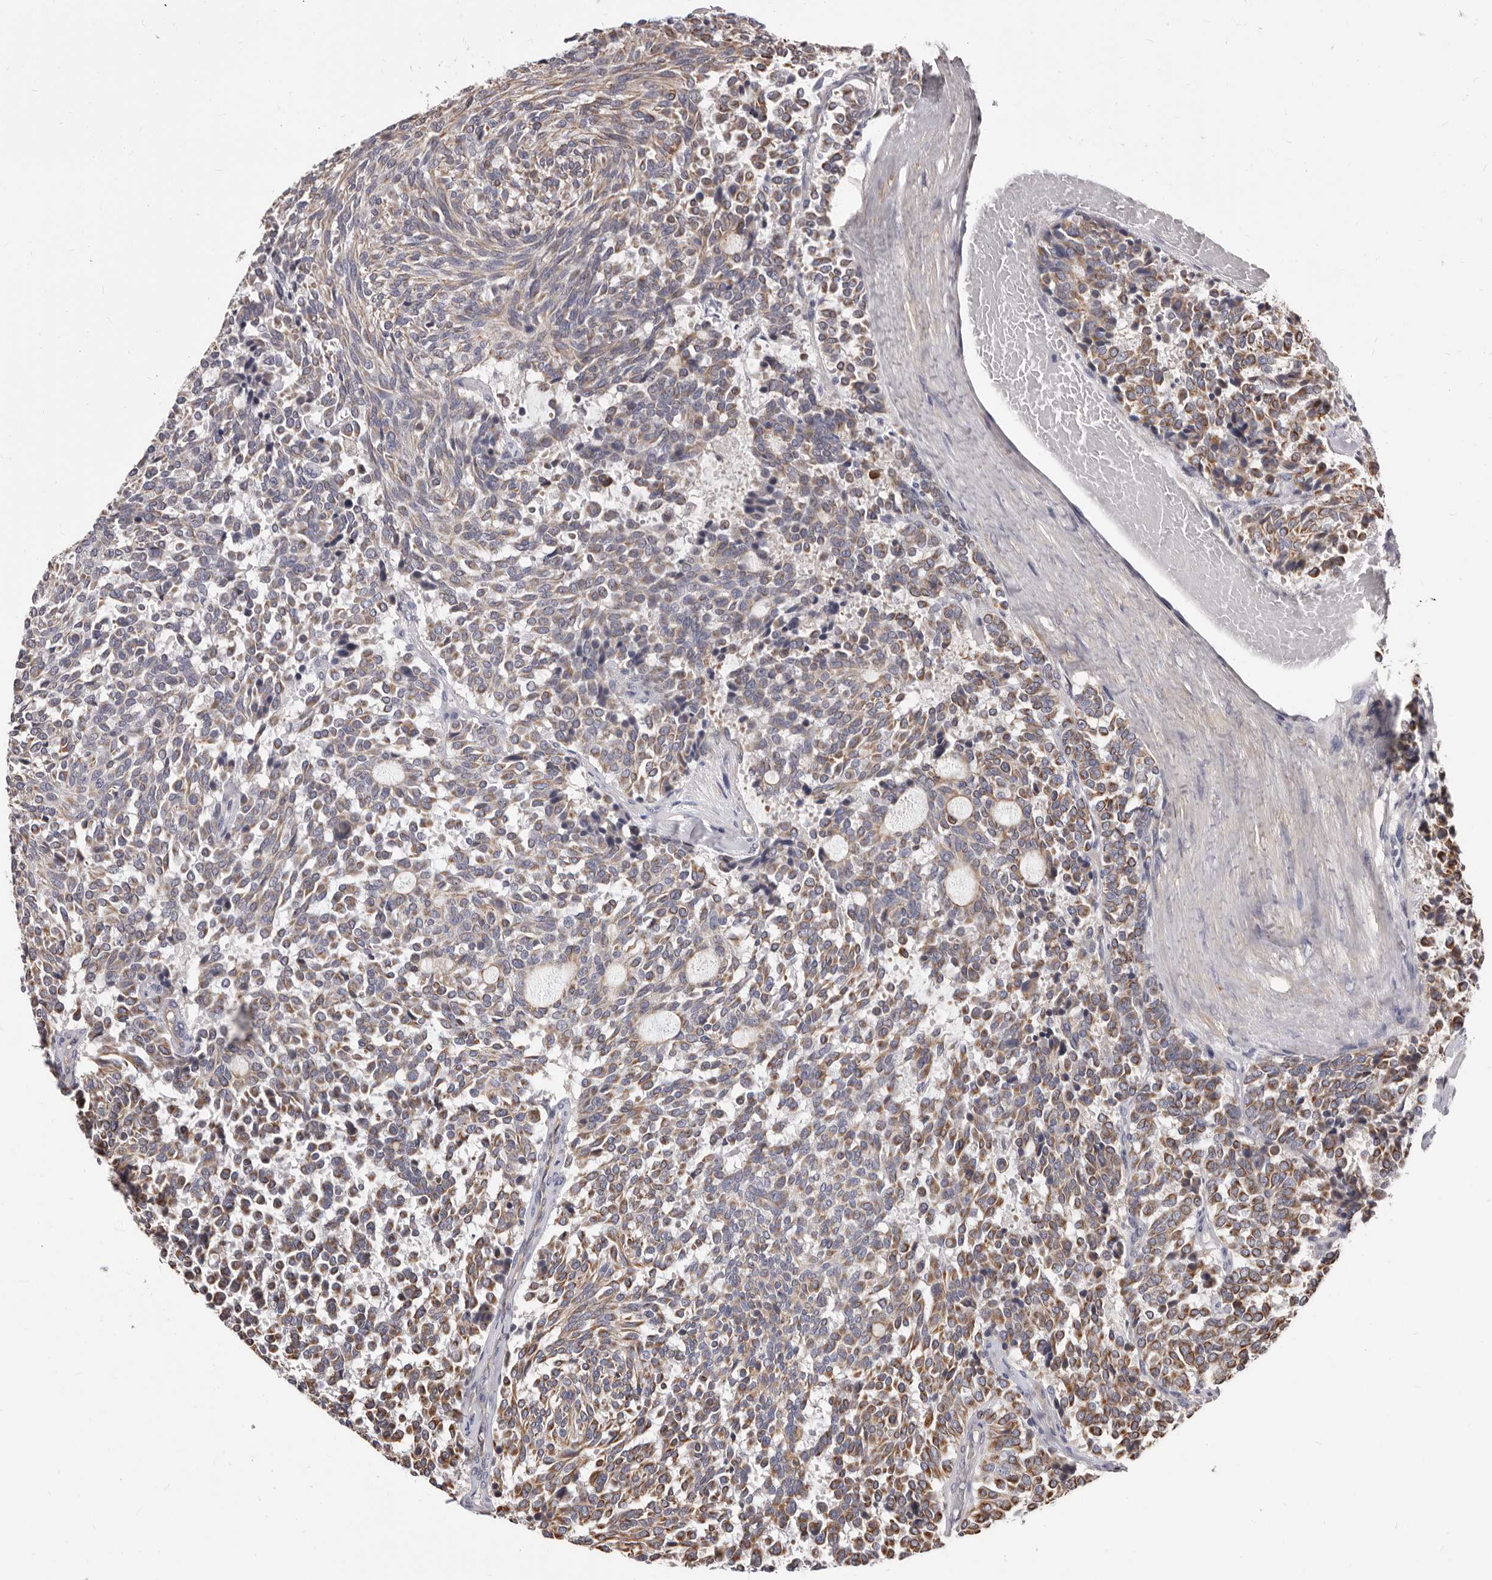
{"staining": {"intensity": "moderate", "quantity": ">75%", "location": "cytoplasmic/membranous"}, "tissue": "carcinoid", "cell_type": "Tumor cells", "image_type": "cancer", "snomed": [{"axis": "morphology", "description": "Carcinoid, malignant, NOS"}, {"axis": "topography", "description": "Pancreas"}], "caption": "Immunohistochemical staining of human carcinoid (malignant) reveals medium levels of moderate cytoplasmic/membranous protein staining in about >75% of tumor cells.", "gene": "NIBAN1", "patient": {"sex": "female", "age": 54}}